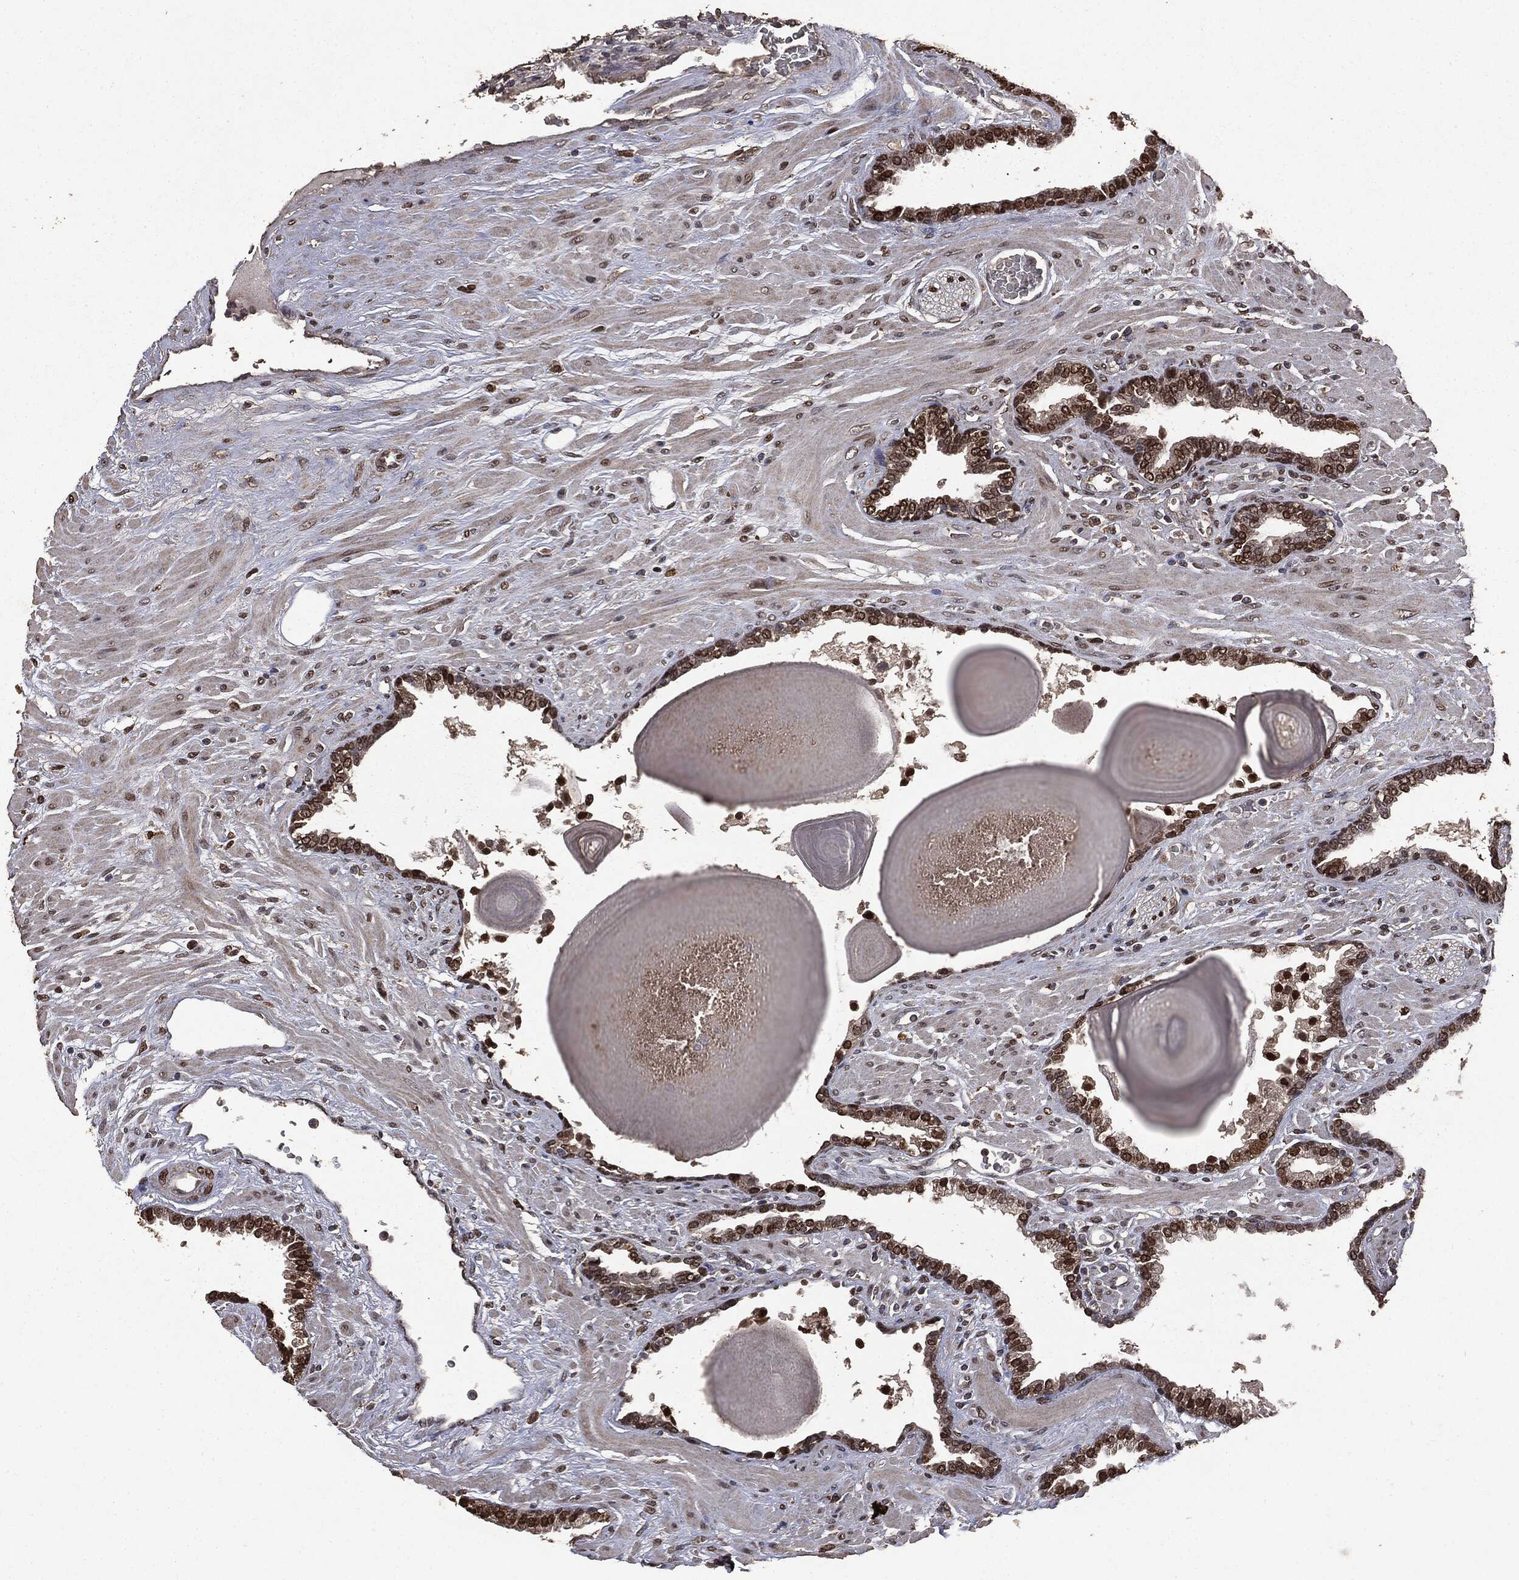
{"staining": {"intensity": "strong", "quantity": ">75%", "location": "cytoplasmic/membranous,nuclear"}, "tissue": "prostate cancer", "cell_type": "Tumor cells", "image_type": "cancer", "snomed": [{"axis": "morphology", "description": "Adenocarcinoma, Low grade"}, {"axis": "topography", "description": "Prostate"}], "caption": "Human adenocarcinoma (low-grade) (prostate) stained with a brown dye shows strong cytoplasmic/membranous and nuclear positive expression in about >75% of tumor cells.", "gene": "PPP6R2", "patient": {"sex": "male", "age": 69}}